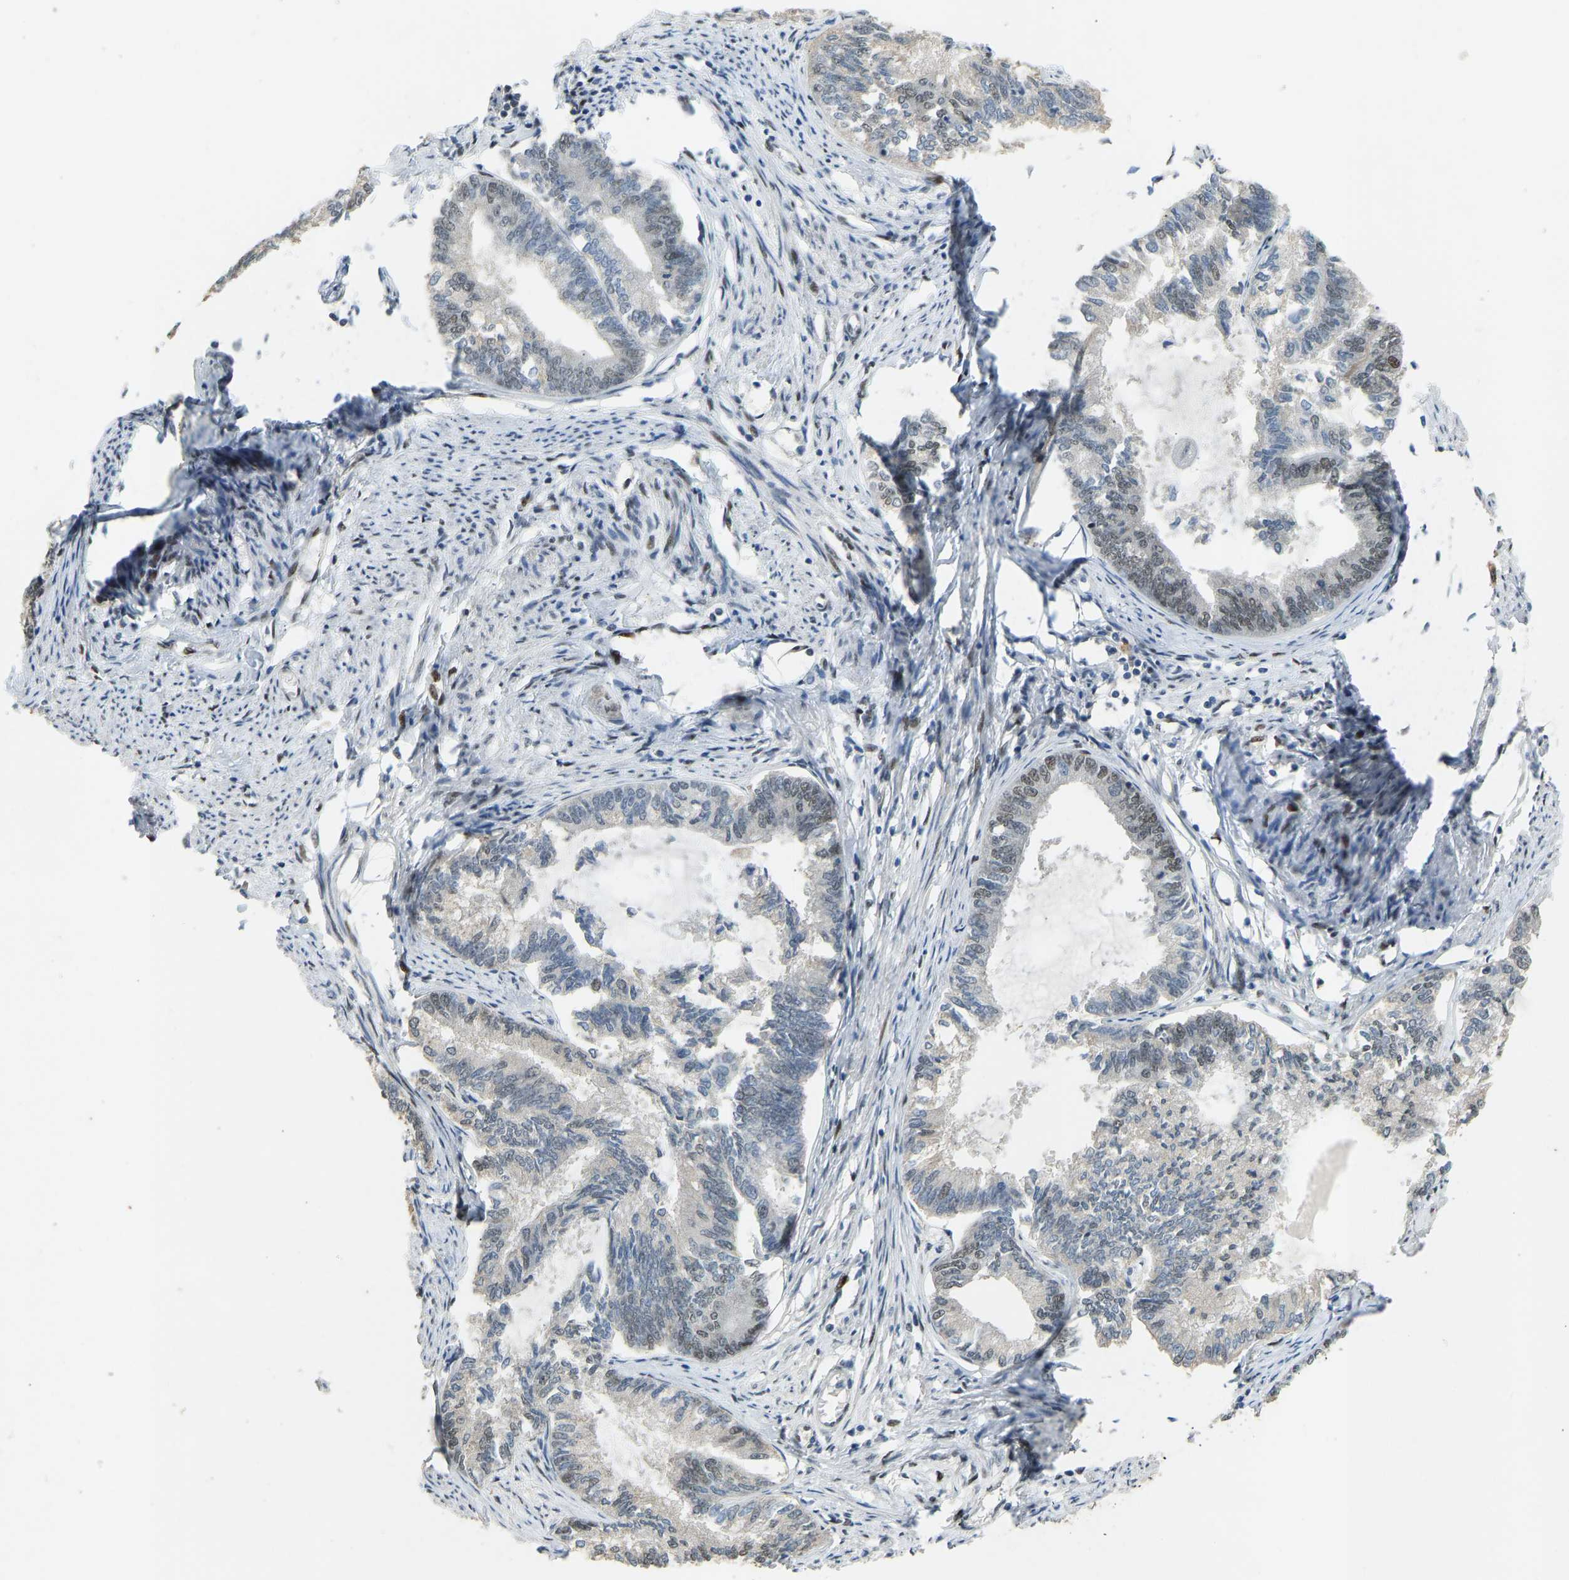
{"staining": {"intensity": "weak", "quantity": "<25%", "location": "nuclear"}, "tissue": "endometrial cancer", "cell_type": "Tumor cells", "image_type": "cancer", "snomed": [{"axis": "morphology", "description": "Adenocarcinoma, NOS"}, {"axis": "topography", "description": "Endometrium"}], "caption": "Immunohistochemistry image of neoplastic tissue: human endometrial adenocarcinoma stained with DAB demonstrates no significant protein positivity in tumor cells.", "gene": "FOXK1", "patient": {"sex": "female", "age": 86}}